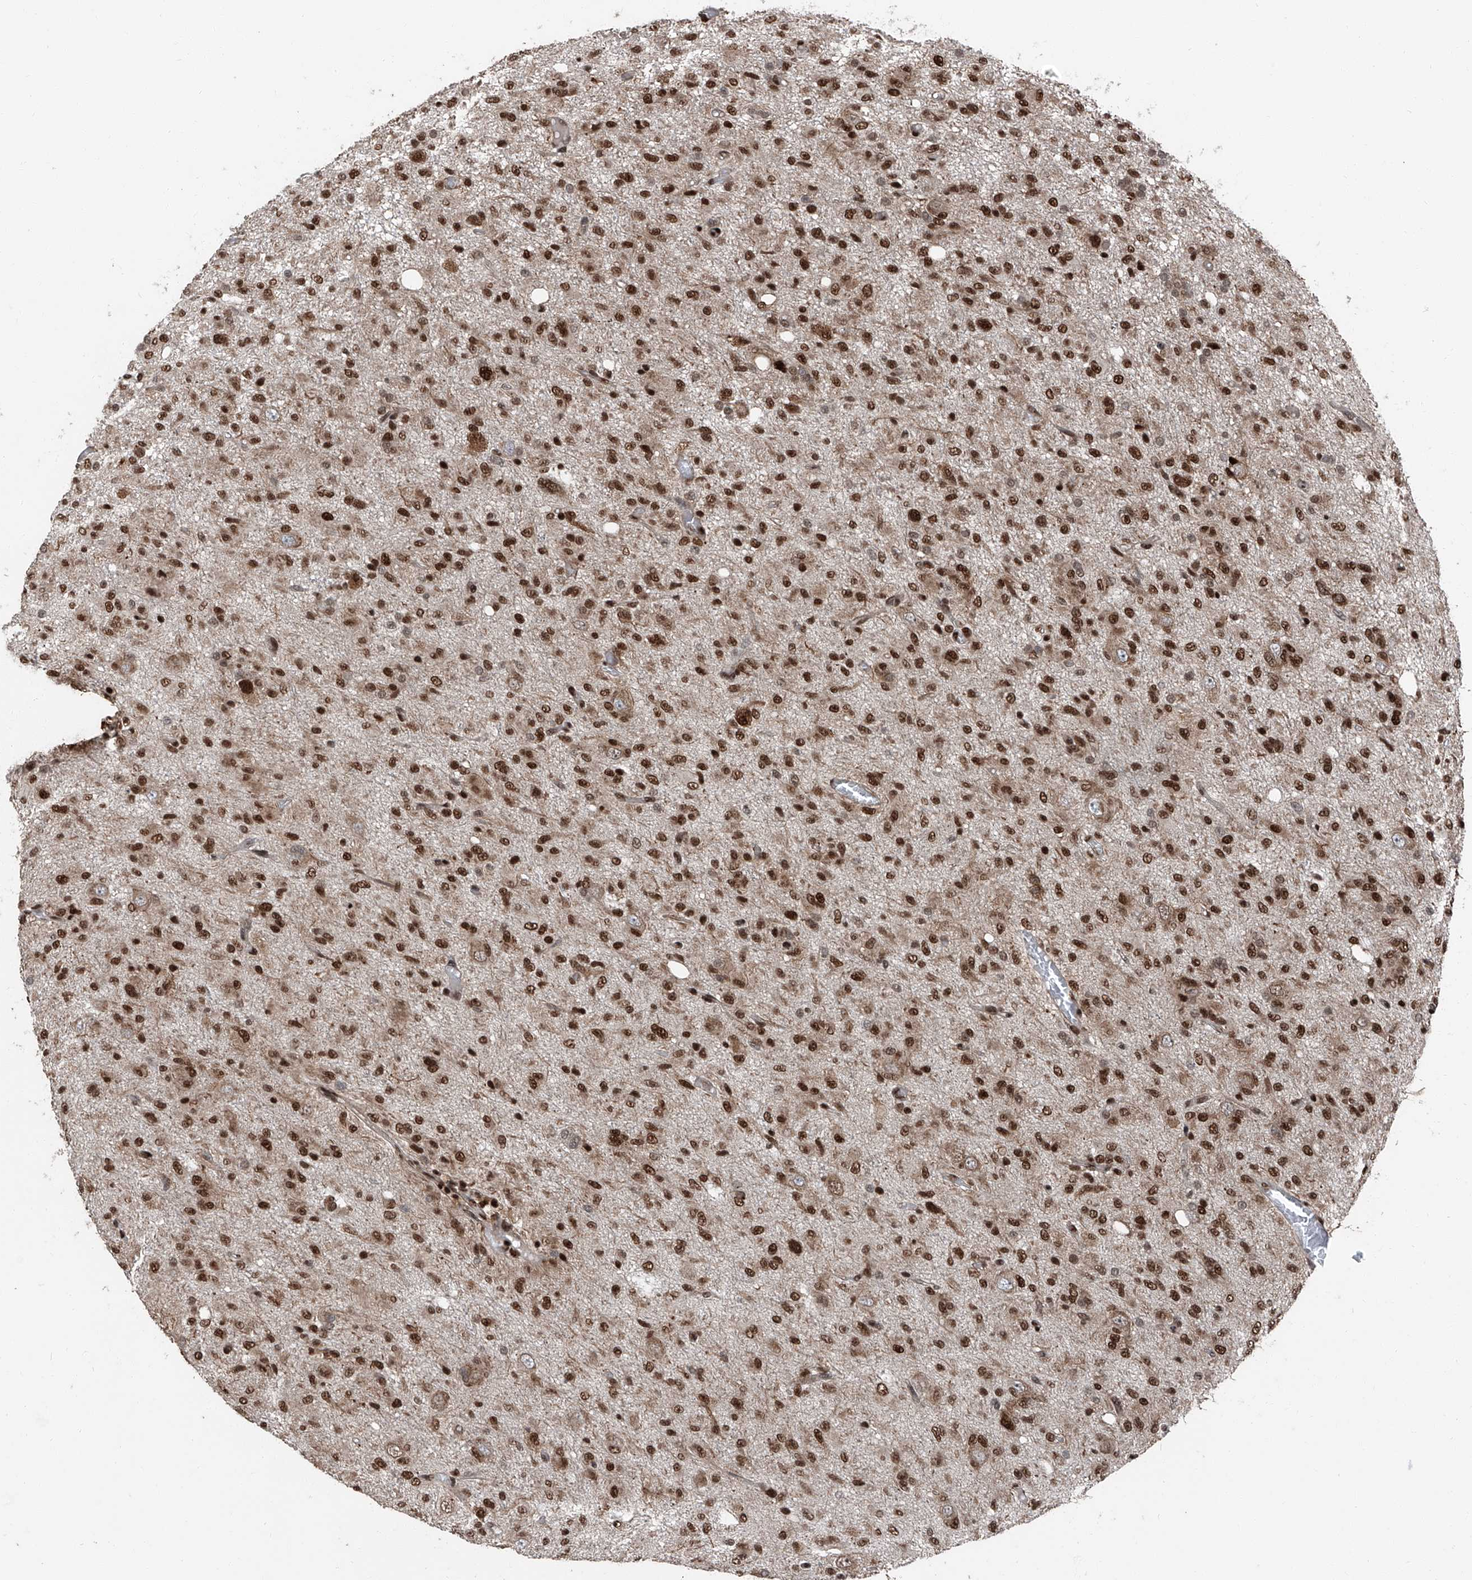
{"staining": {"intensity": "strong", "quantity": ">75%", "location": "nuclear"}, "tissue": "glioma", "cell_type": "Tumor cells", "image_type": "cancer", "snomed": [{"axis": "morphology", "description": "Glioma, malignant, High grade"}, {"axis": "topography", "description": "Brain"}], "caption": "Tumor cells display strong nuclear expression in about >75% of cells in malignant glioma (high-grade).", "gene": "FKBP5", "patient": {"sex": "female", "age": 59}}